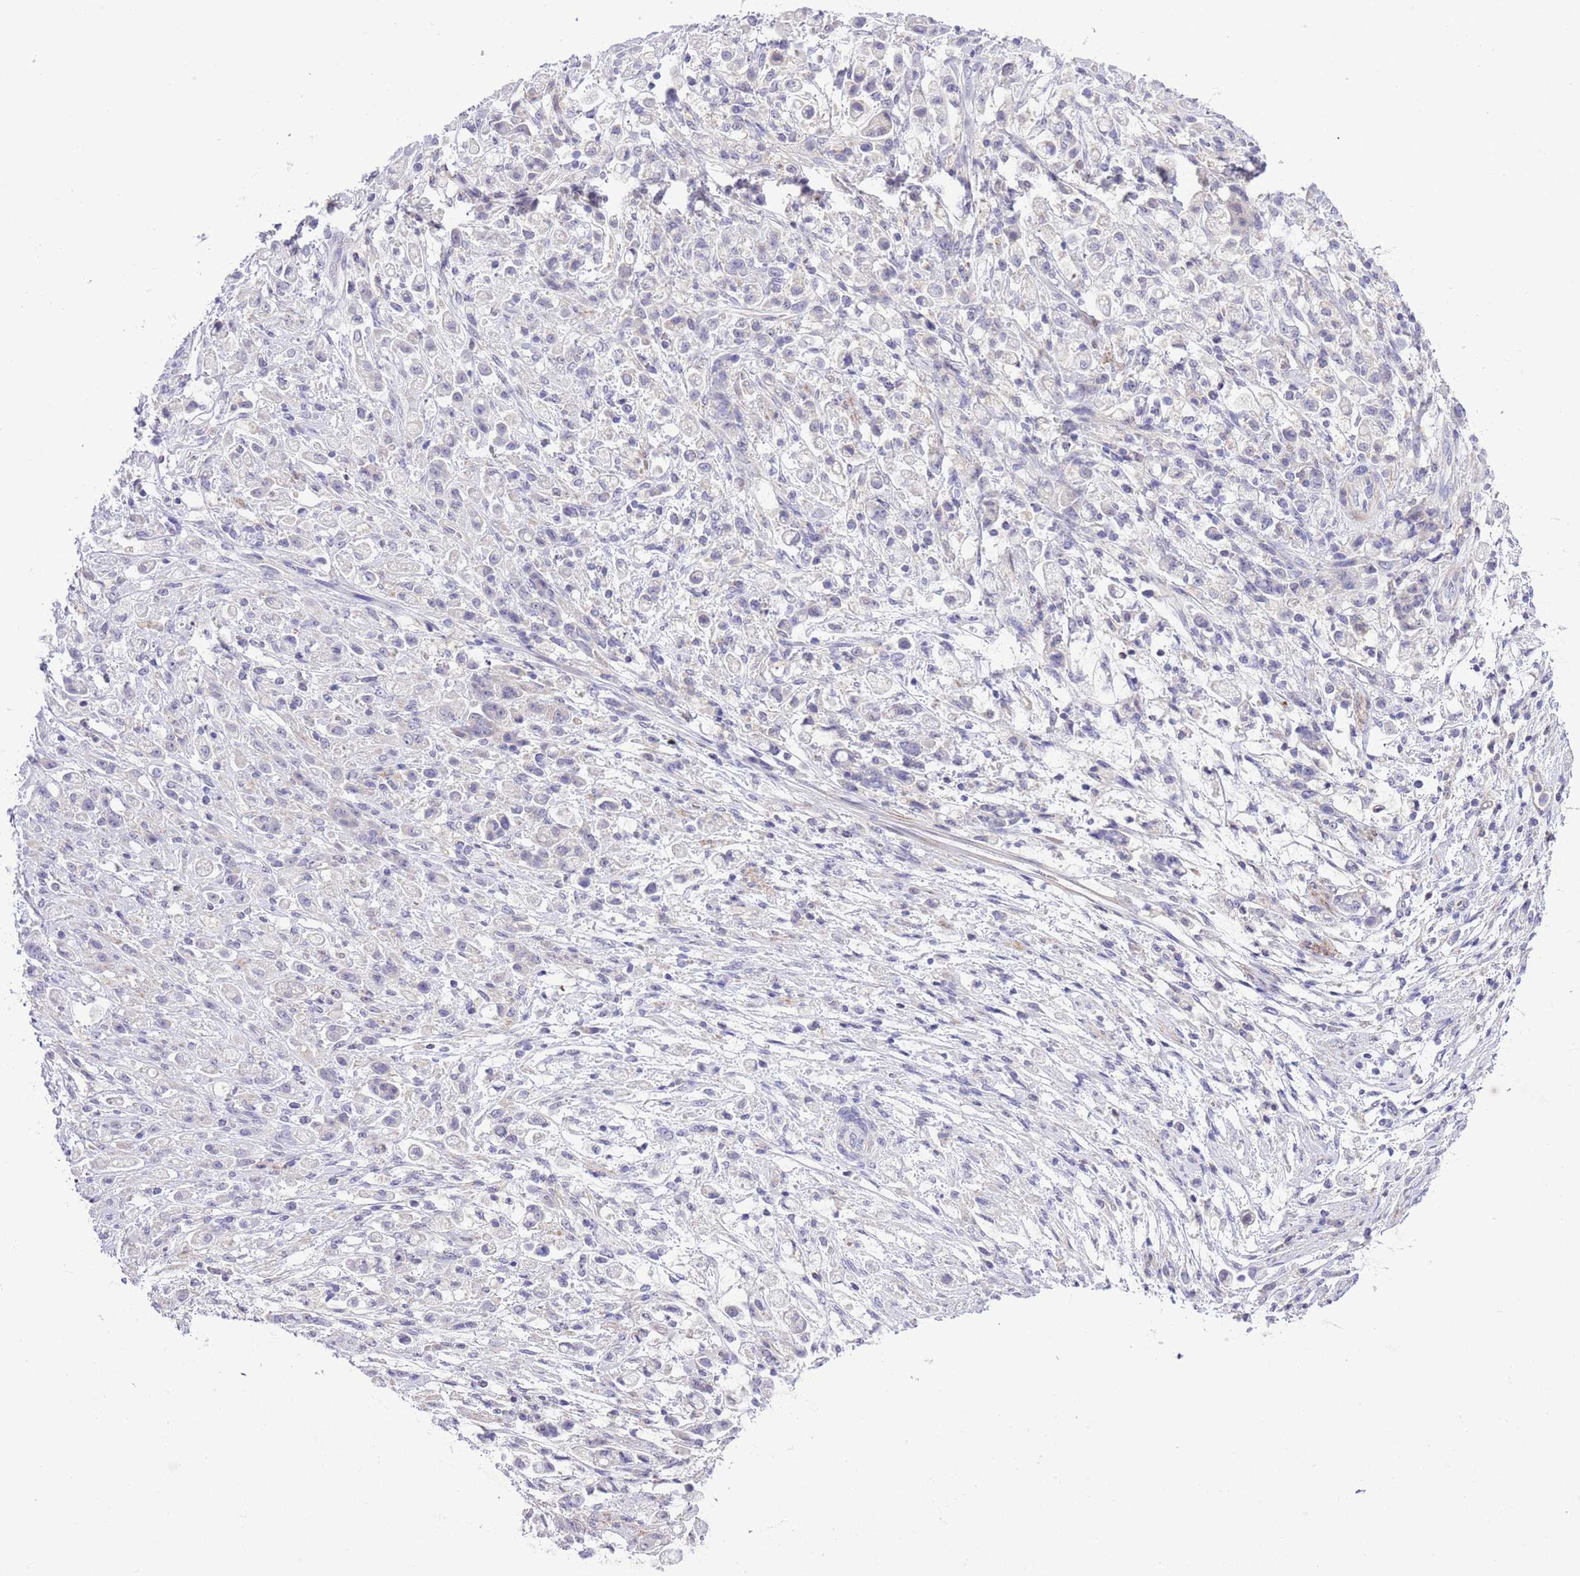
{"staining": {"intensity": "negative", "quantity": "none", "location": "none"}, "tissue": "stomach cancer", "cell_type": "Tumor cells", "image_type": "cancer", "snomed": [{"axis": "morphology", "description": "Adenocarcinoma, NOS"}, {"axis": "topography", "description": "Stomach"}], "caption": "DAB (3,3'-diaminobenzidine) immunohistochemical staining of stomach cancer (adenocarcinoma) demonstrates no significant staining in tumor cells.", "gene": "PRR32", "patient": {"sex": "female", "age": 60}}